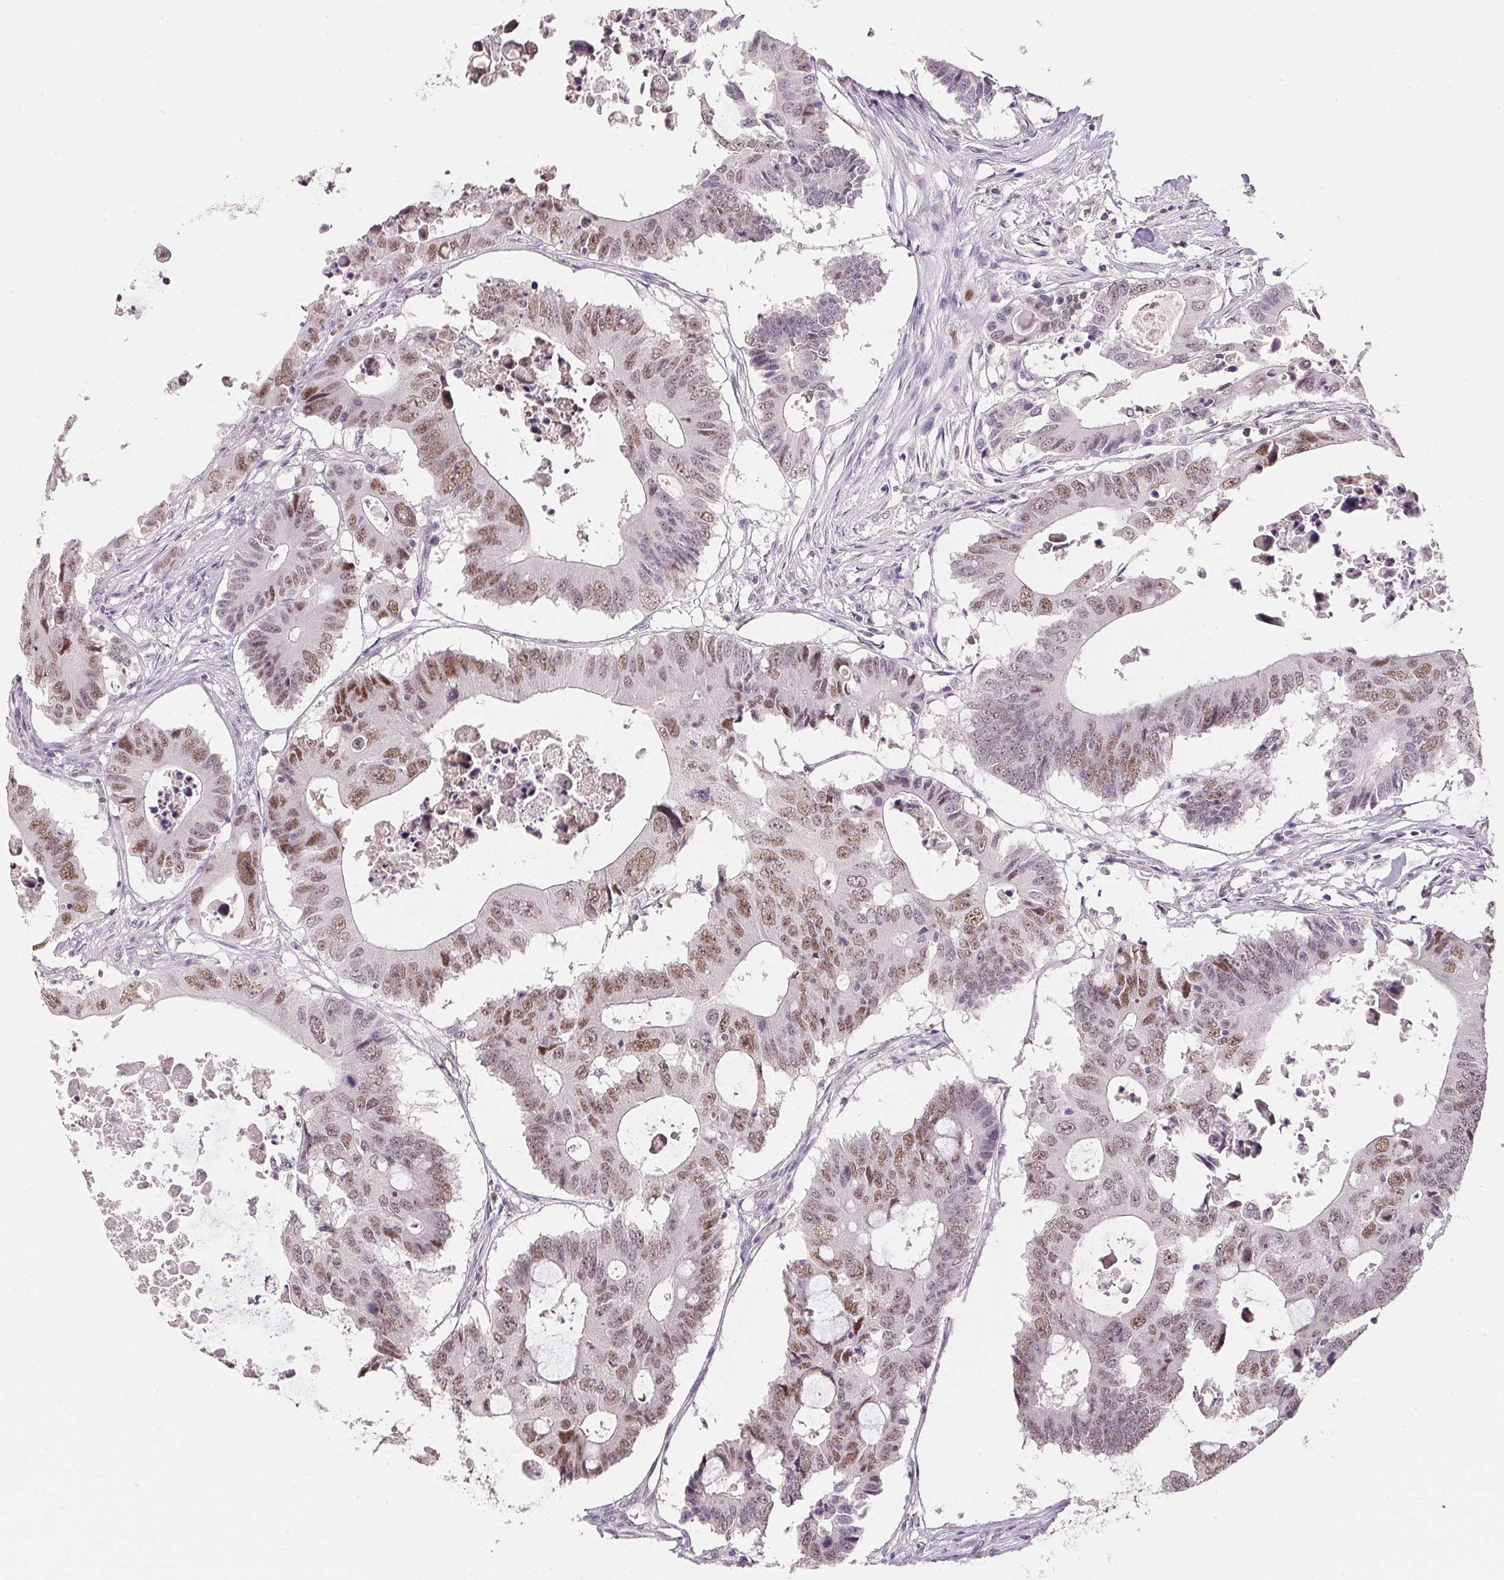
{"staining": {"intensity": "moderate", "quantity": "25%-75%", "location": "nuclear"}, "tissue": "colorectal cancer", "cell_type": "Tumor cells", "image_type": "cancer", "snomed": [{"axis": "morphology", "description": "Adenocarcinoma, NOS"}, {"axis": "topography", "description": "Colon"}], "caption": "DAB (3,3'-diaminobenzidine) immunohistochemical staining of human adenocarcinoma (colorectal) reveals moderate nuclear protein positivity in approximately 25%-75% of tumor cells.", "gene": "POLR3G", "patient": {"sex": "male", "age": 71}}